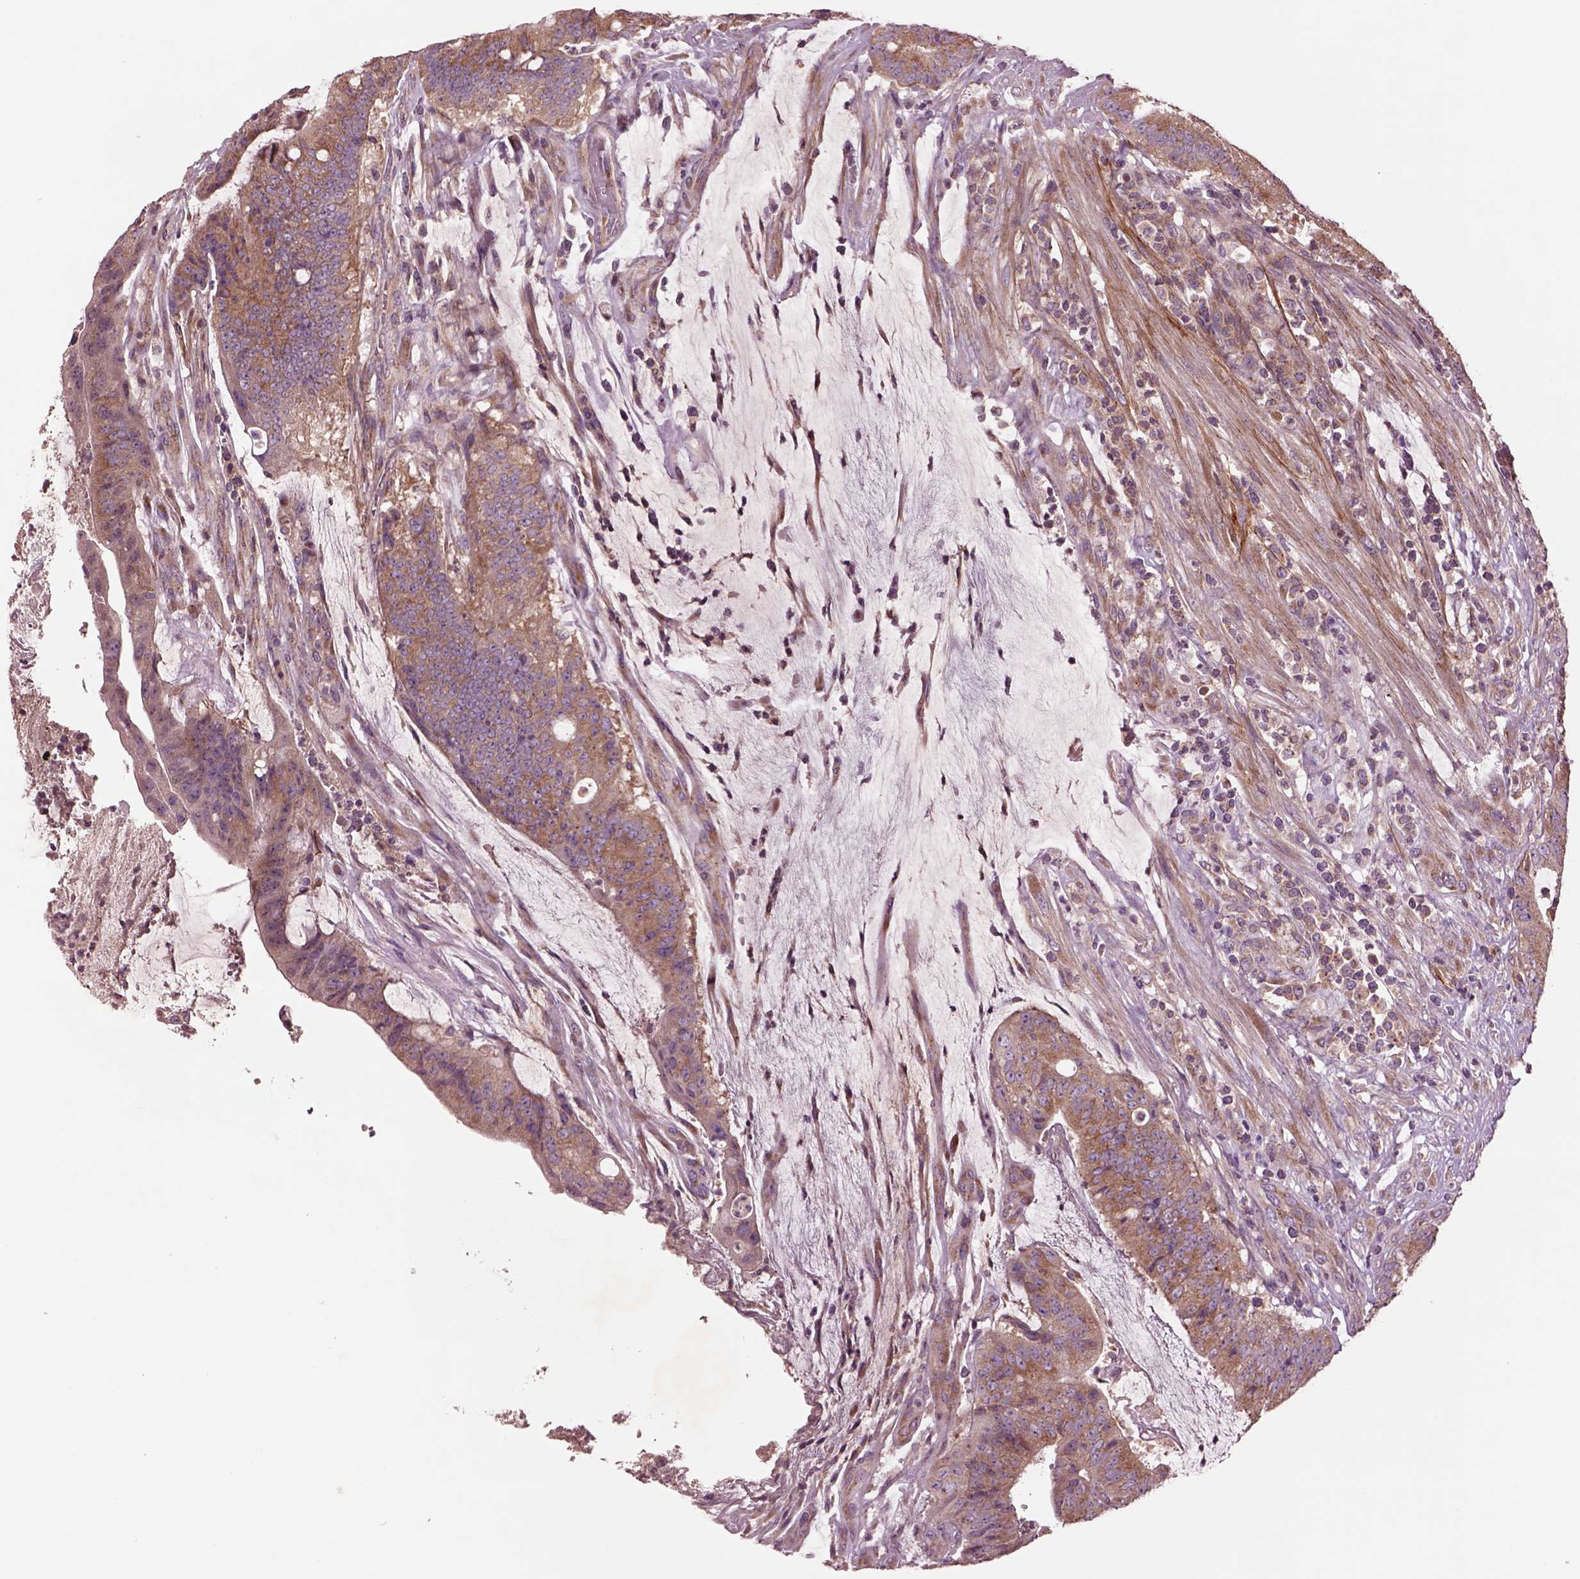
{"staining": {"intensity": "moderate", "quantity": ">75%", "location": "cytoplasmic/membranous"}, "tissue": "colorectal cancer", "cell_type": "Tumor cells", "image_type": "cancer", "snomed": [{"axis": "morphology", "description": "Adenocarcinoma, NOS"}, {"axis": "topography", "description": "Colon"}], "caption": "Immunohistochemistry (IHC) of human colorectal cancer demonstrates medium levels of moderate cytoplasmic/membranous positivity in approximately >75% of tumor cells. The staining was performed using DAB (3,3'-diaminobenzidine), with brown indicating positive protein expression. Nuclei are stained blue with hematoxylin.", "gene": "SEC23A", "patient": {"sex": "female", "age": 43}}